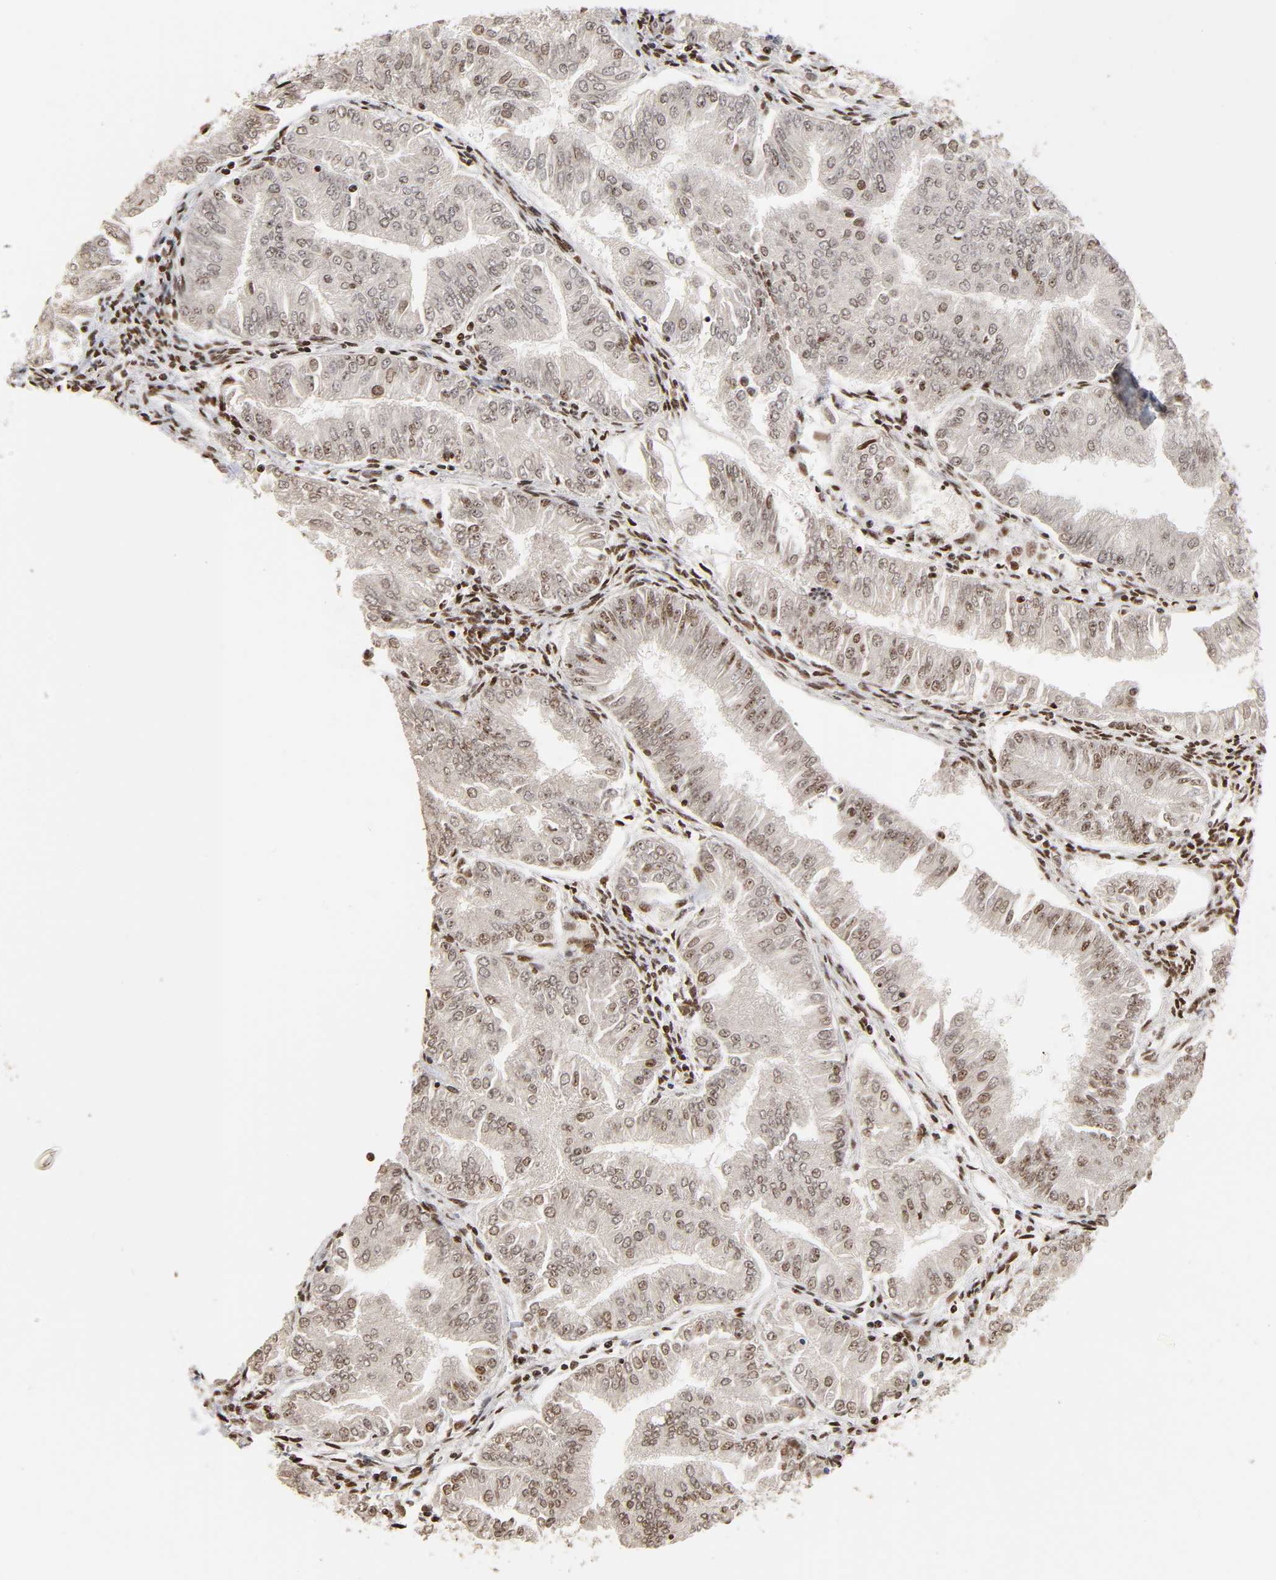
{"staining": {"intensity": "weak", "quantity": "25%-75%", "location": "nuclear"}, "tissue": "endometrial cancer", "cell_type": "Tumor cells", "image_type": "cancer", "snomed": [{"axis": "morphology", "description": "Adenocarcinoma, NOS"}, {"axis": "topography", "description": "Endometrium"}], "caption": "Weak nuclear staining for a protein is appreciated in about 25%-75% of tumor cells of endometrial cancer using immunohistochemistry.", "gene": "ZNF473", "patient": {"sex": "female", "age": 53}}